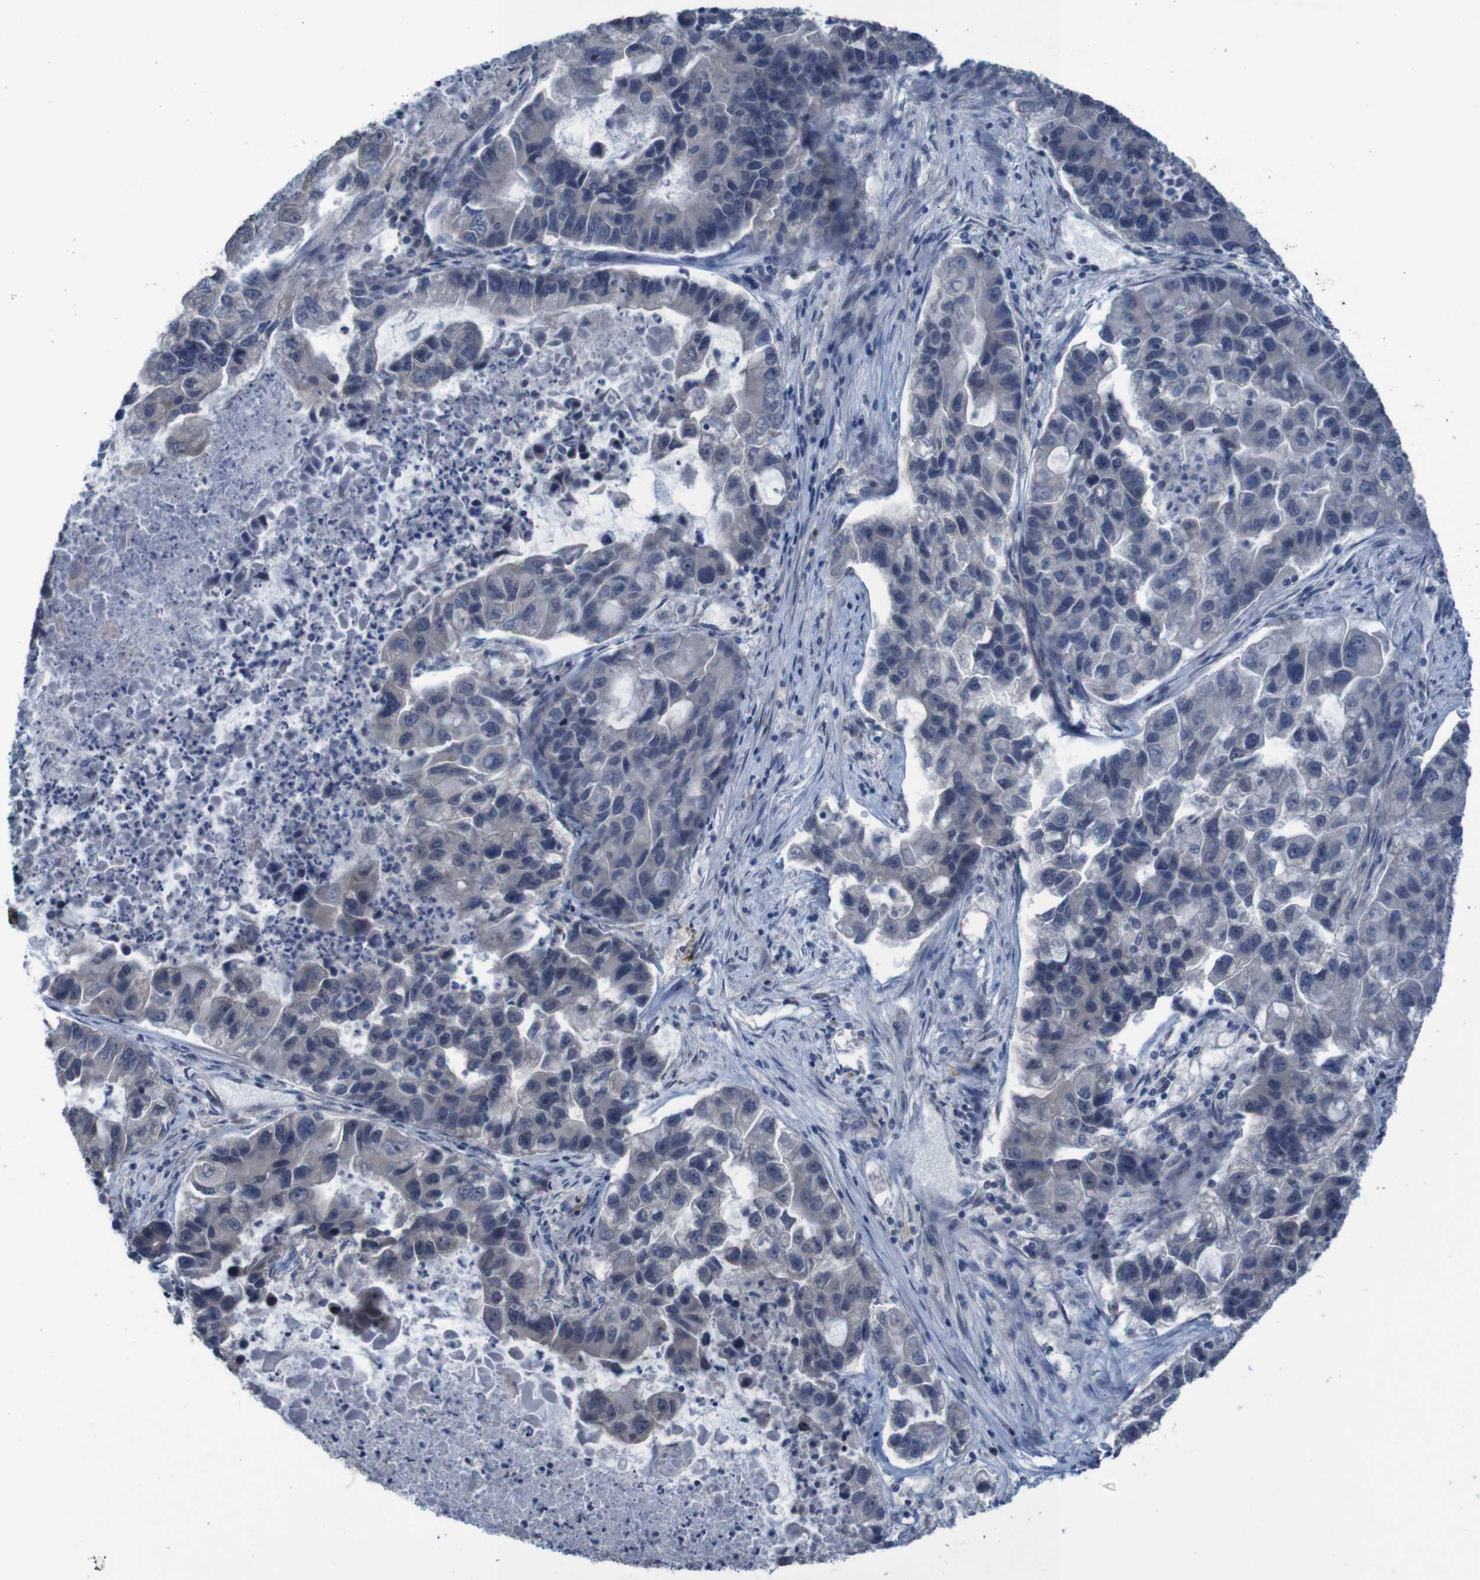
{"staining": {"intensity": "negative", "quantity": "none", "location": "none"}, "tissue": "lung cancer", "cell_type": "Tumor cells", "image_type": "cancer", "snomed": [{"axis": "morphology", "description": "Adenocarcinoma, NOS"}, {"axis": "topography", "description": "Lung"}], "caption": "Immunohistochemistry (IHC) of human lung adenocarcinoma displays no positivity in tumor cells.", "gene": "CLDN18", "patient": {"sex": "female", "age": 51}}